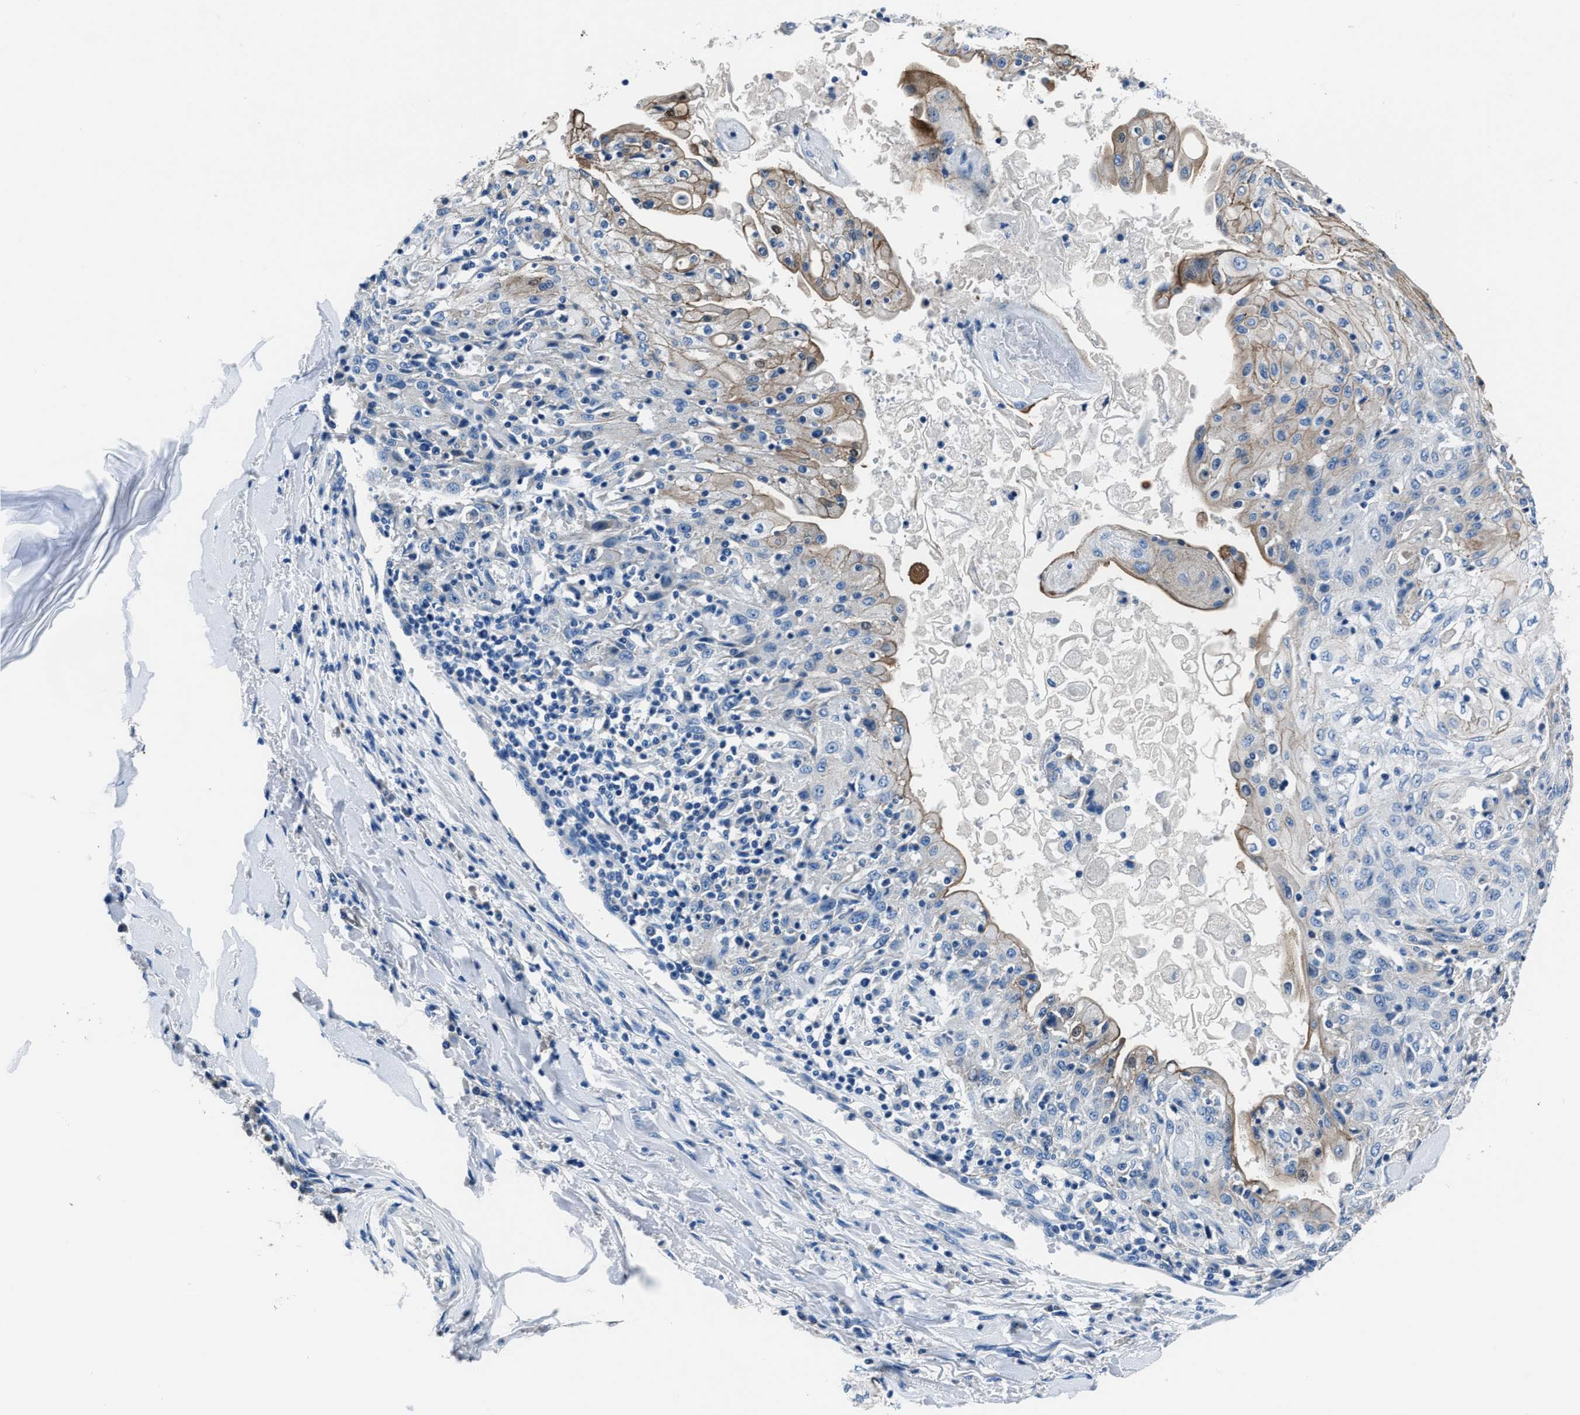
{"staining": {"intensity": "moderate", "quantity": "<25%", "location": "cytoplasmic/membranous"}, "tissue": "skin cancer", "cell_type": "Tumor cells", "image_type": "cancer", "snomed": [{"axis": "morphology", "description": "Squamous cell carcinoma, NOS"}, {"axis": "morphology", "description": "Squamous cell carcinoma, metastatic, NOS"}, {"axis": "topography", "description": "Skin"}, {"axis": "topography", "description": "Lymph node"}], "caption": "A brown stain labels moderate cytoplasmic/membranous staining of a protein in human skin squamous cell carcinoma tumor cells.", "gene": "LMO7", "patient": {"sex": "male", "age": 75}}